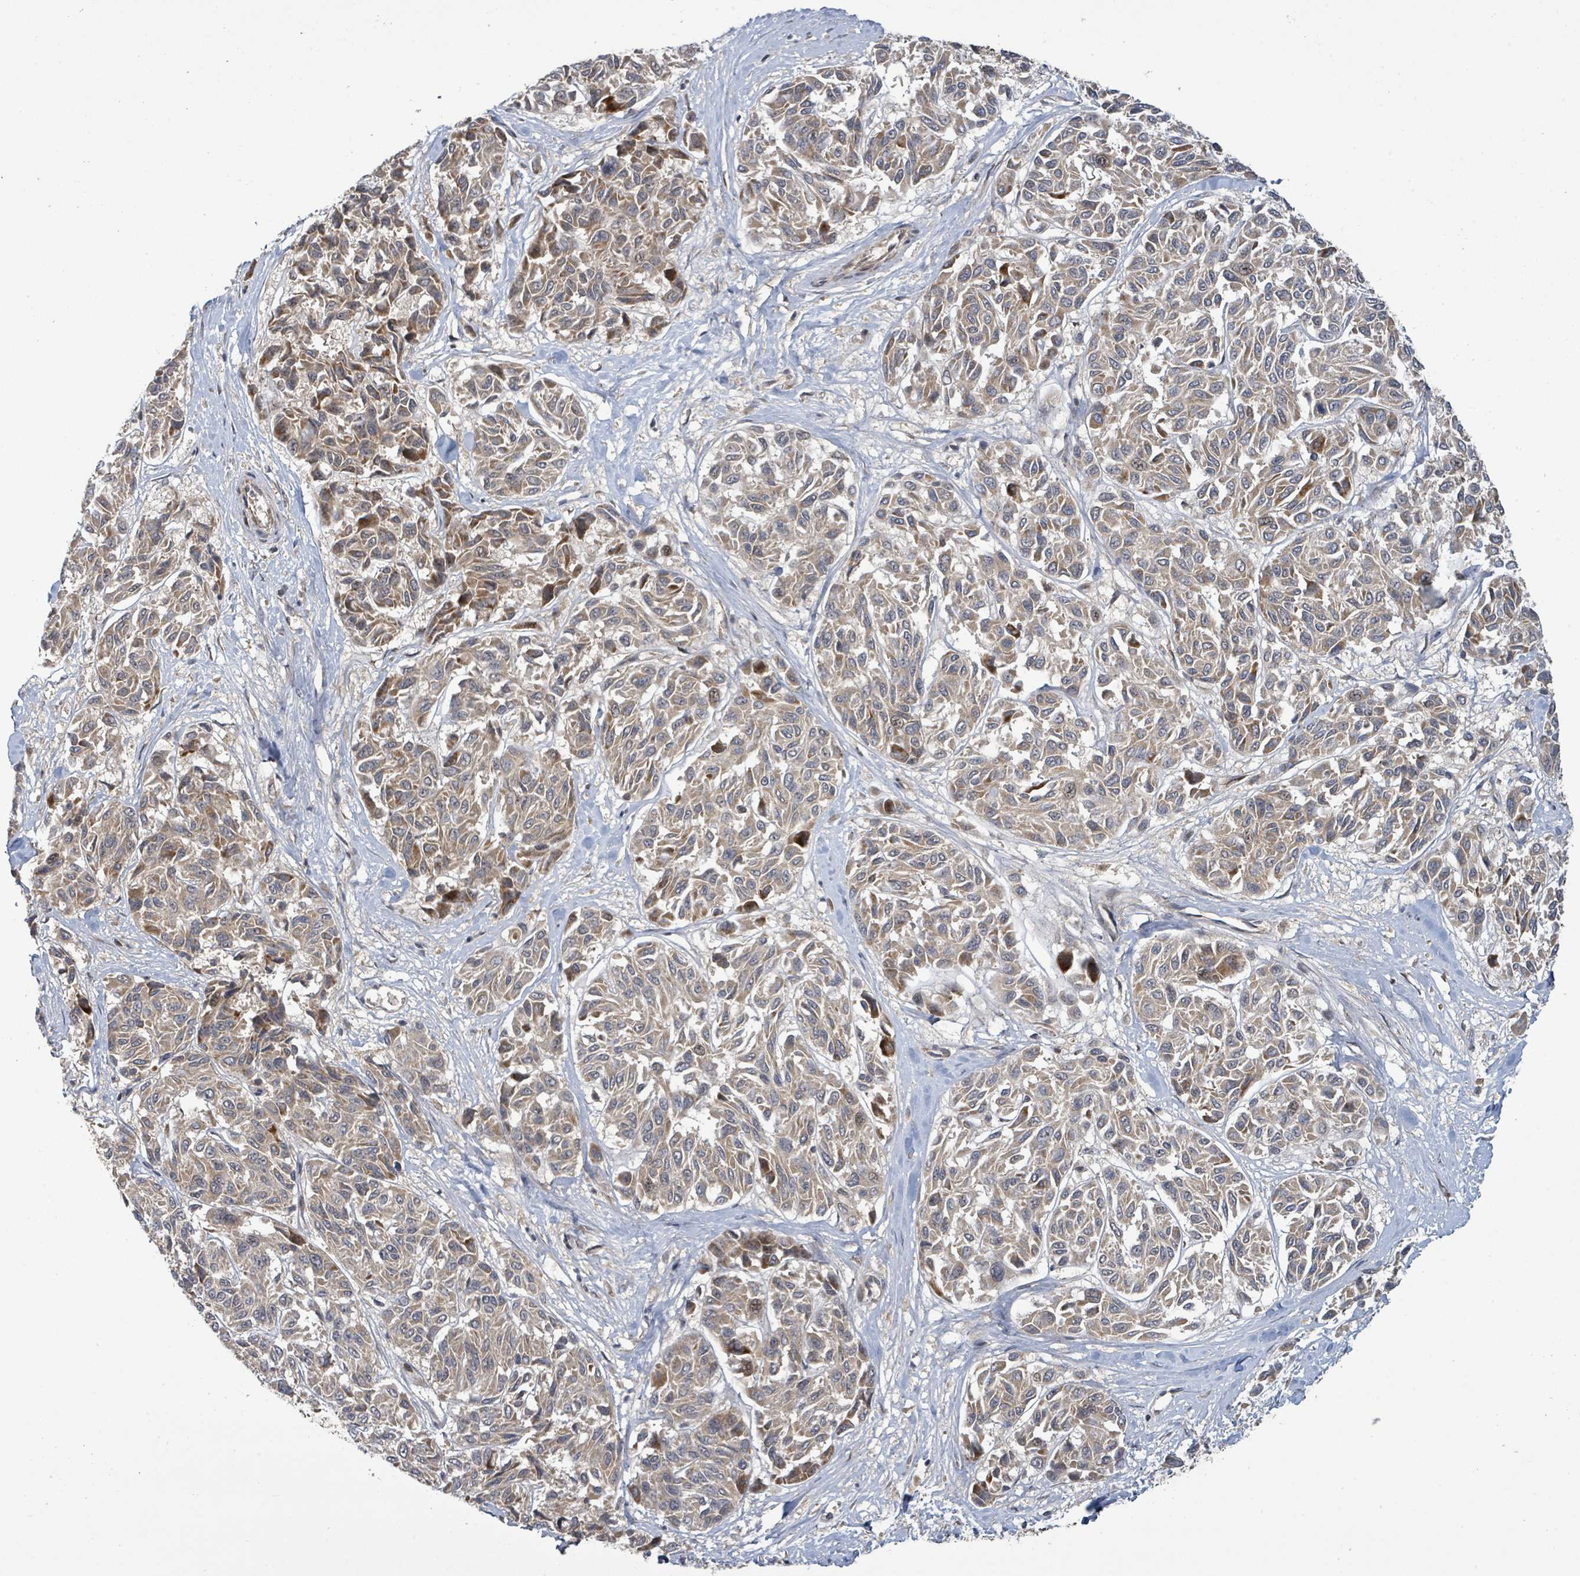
{"staining": {"intensity": "weak", "quantity": ">75%", "location": "cytoplasmic/membranous"}, "tissue": "melanoma", "cell_type": "Tumor cells", "image_type": "cancer", "snomed": [{"axis": "morphology", "description": "Malignant melanoma, NOS"}, {"axis": "topography", "description": "Skin"}], "caption": "Human melanoma stained with a brown dye shows weak cytoplasmic/membranous positive expression in about >75% of tumor cells.", "gene": "ITGA11", "patient": {"sex": "female", "age": 66}}